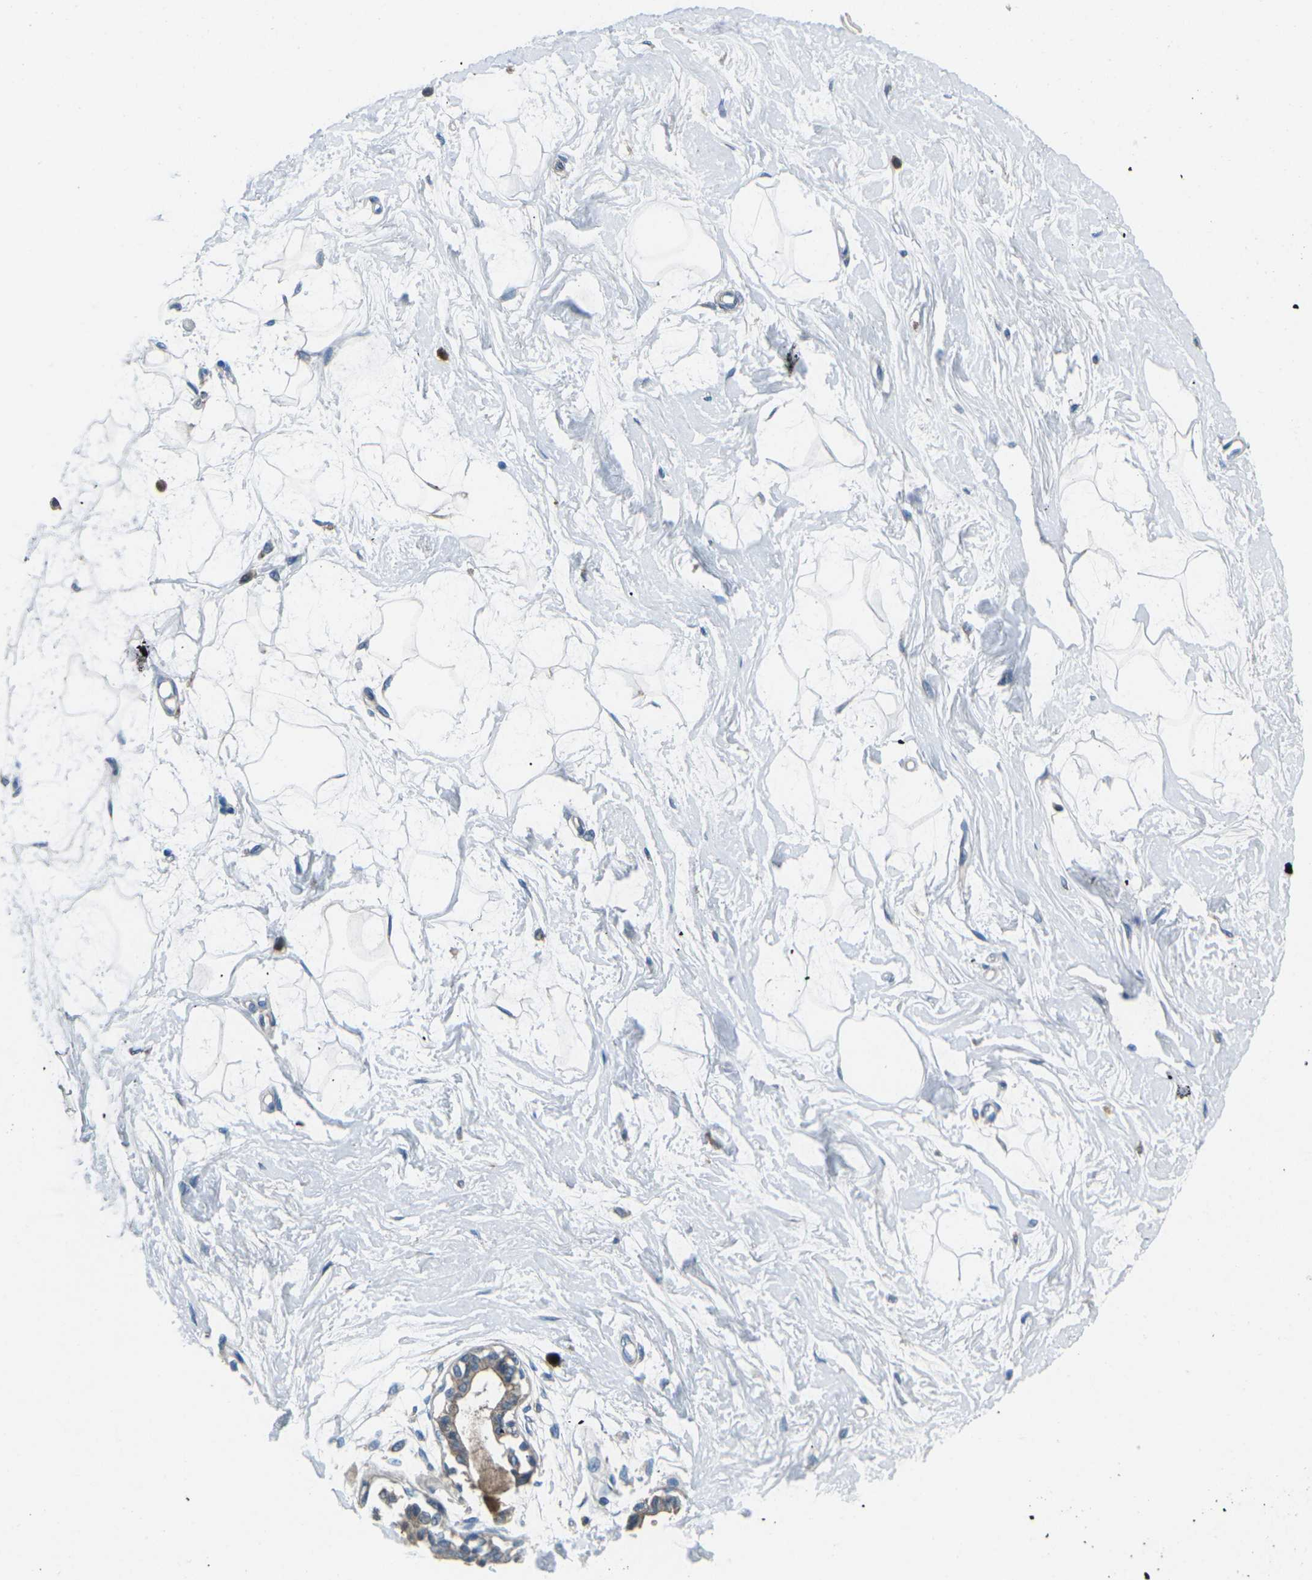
{"staining": {"intensity": "negative", "quantity": "none", "location": "none"}, "tissue": "breast", "cell_type": "Adipocytes", "image_type": "normal", "snomed": [{"axis": "morphology", "description": "Normal tissue, NOS"}, {"axis": "topography", "description": "Breast"}], "caption": "Immunohistochemistry (IHC) histopathology image of normal human breast stained for a protein (brown), which shows no expression in adipocytes. (Brightfield microscopy of DAB (3,3'-diaminobenzidine) immunohistochemistry at high magnification).", "gene": "CDK16", "patient": {"sex": "female", "age": 45}}